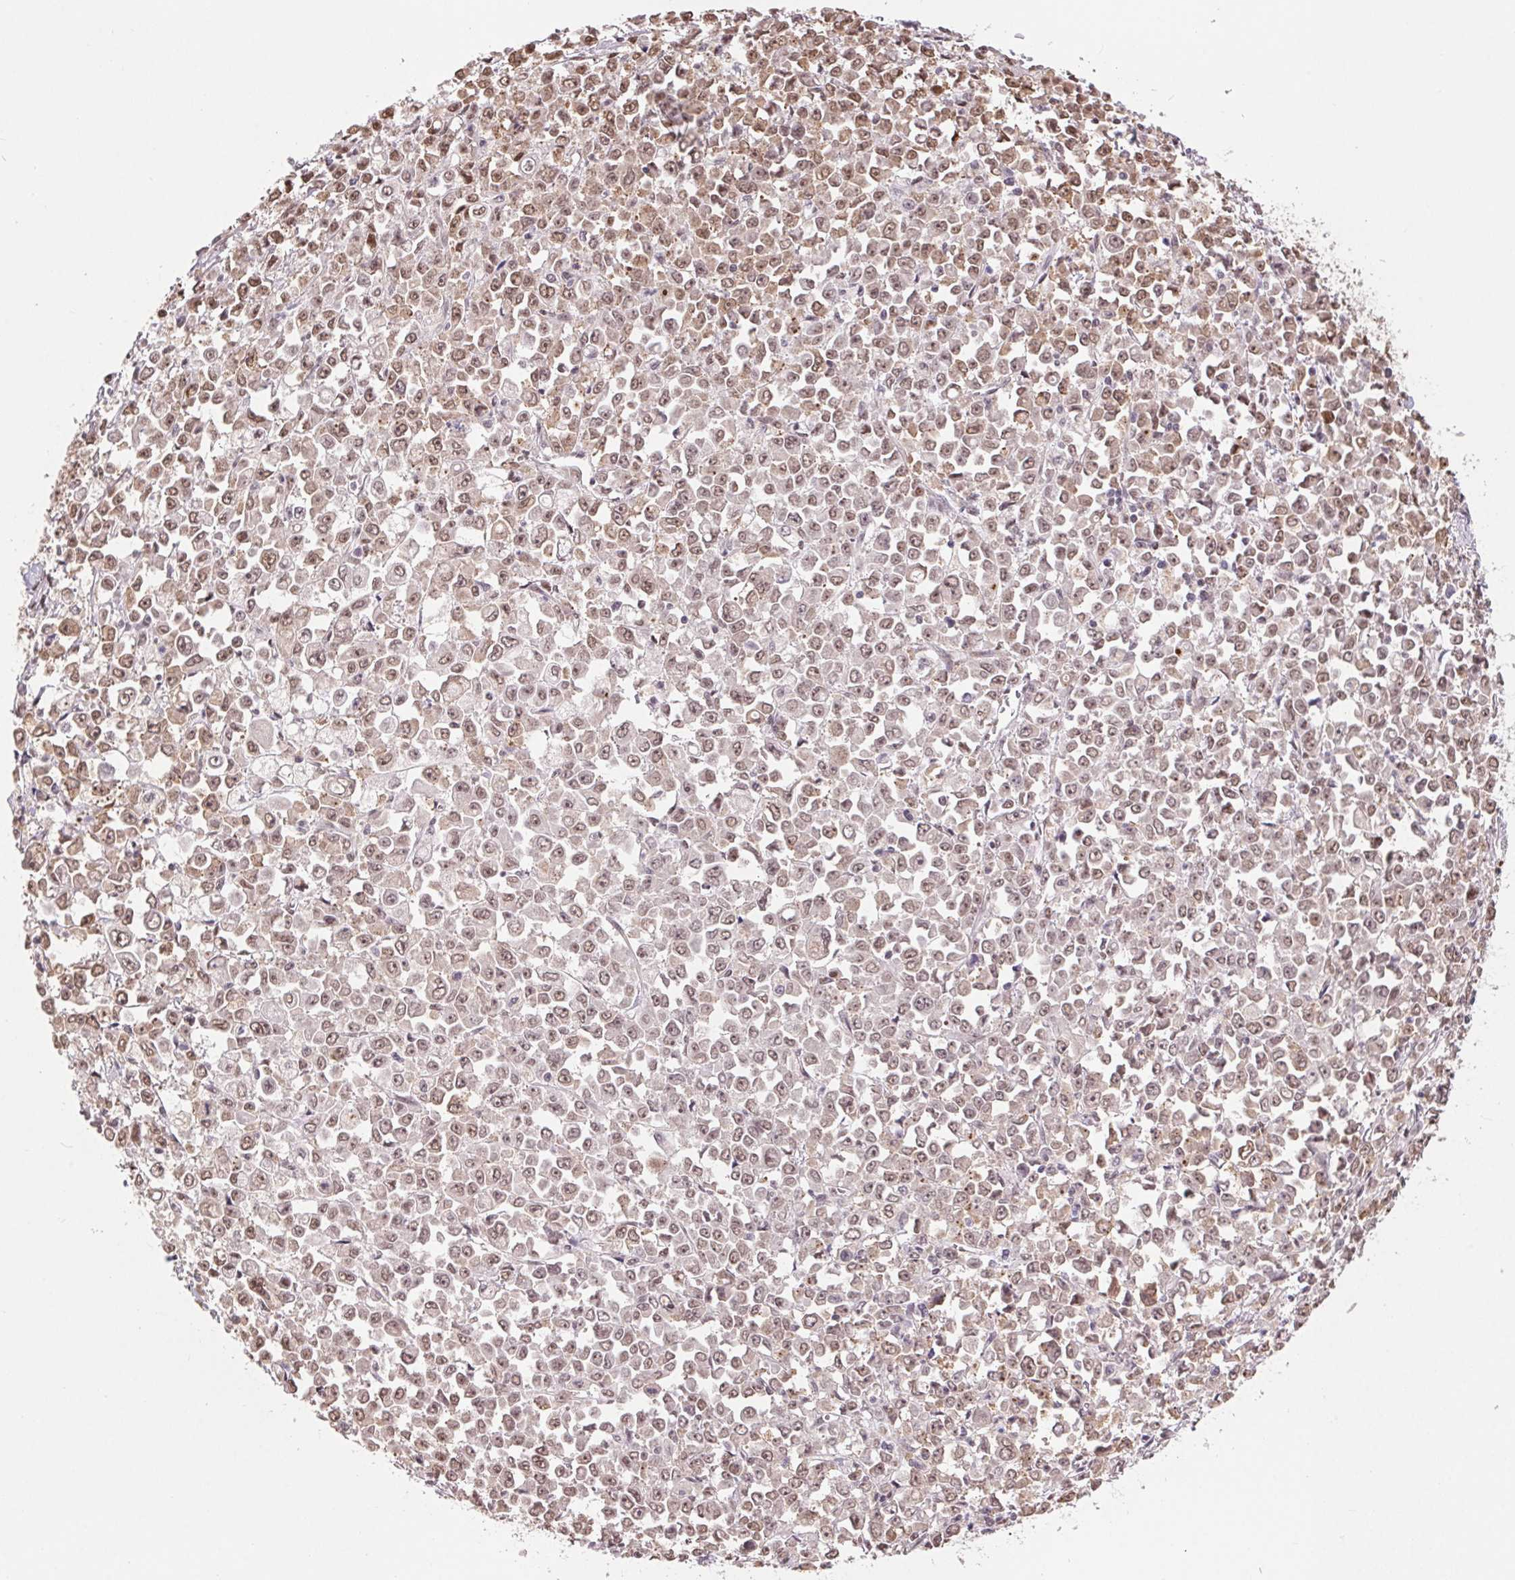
{"staining": {"intensity": "moderate", "quantity": ">75%", "location": "nuclear"}, "tissue": "stomach cancer", "cell_type": "Tumor cells", "image_type": "cancer", "snomed": [{"axis": "morphology", "description": "Adenocarcinoma, NOS"}, {"axis": "topography", "description": "Stomach, upper"}], "caption": "About >75% of tumor cells in stomach adenocarcinoma exhibit moderate nuclear protein expression as visualized by brown immunohistochemical staining.", "gene": "RAD23A", "patient": {"sex": "male", "age": 70}}